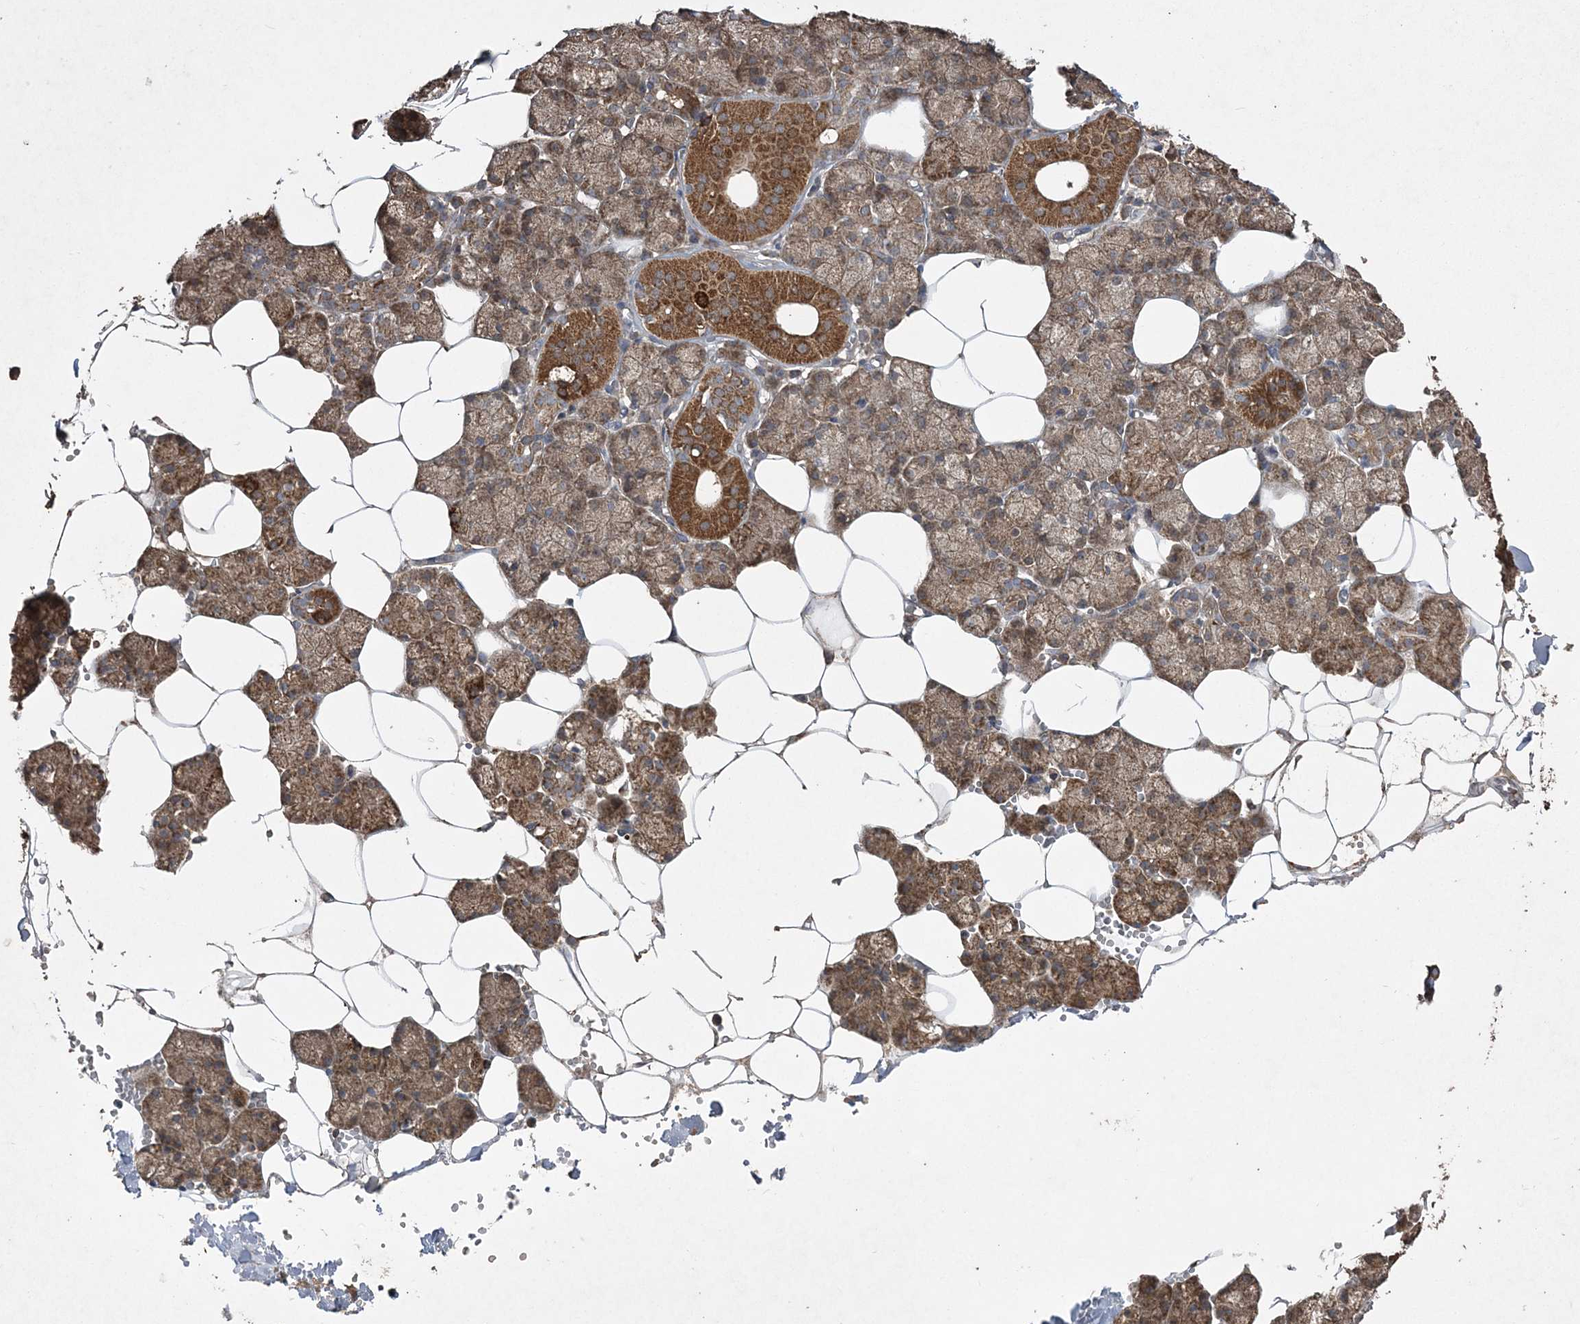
{"staining": {"intensity": "strong", "quantity": ">75%", "location": "cytoplasmic/membranous"}, "tissue": "salivary gland", "cell_type": "Glandular cells", "image_type": "normal", "snomed": [{"axis": "morphology", "description": "Normal tissue, NOS"}, {"axis": "topography", "description": "Salivary gland"}], "caption": "Immunohistochemical staining of benign human salivary gland displays >75% levels of strong cytoplasmic/membranous protein positivity in approximately >75% of glandular cells. The protein of interest is stained brown, and the nuclei are stained in blue (DAB (3,3'-diaminobenzidine) IHC with brightfield microscopy, high magnification).", "gene": "GRSF1", "patient": {"sex": "male", "age": 62}}